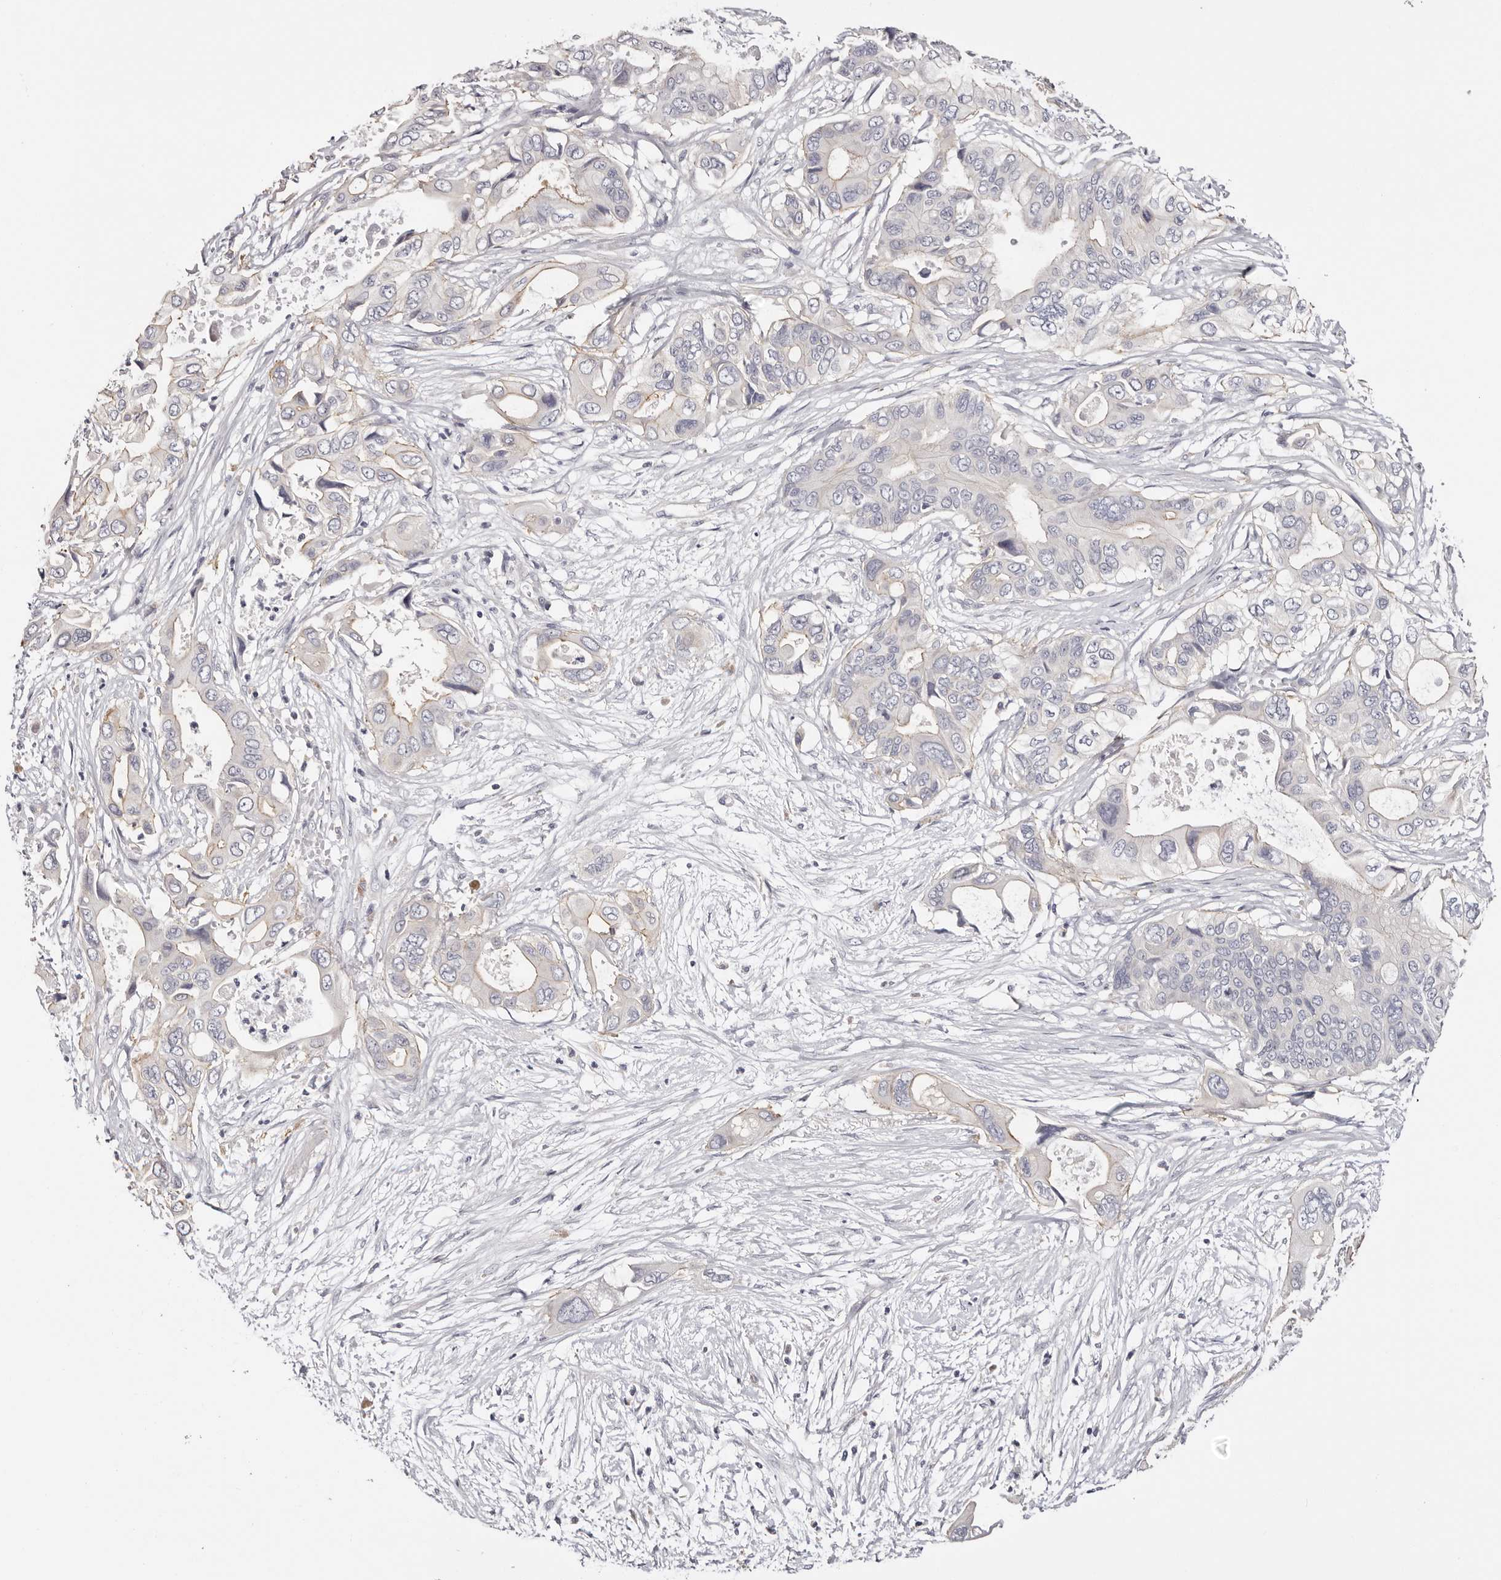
{"staining": {"intensity": "weak", "quantity": "25%-75%", "location": "cytoplasmic/membranous"}, "tissue": "pancreatic cancer", "cell_type": "Tumor cells", "image_type": "cancer", "snomed": [{"axis": "morphology", "description": "Adenocarcinoma, NOS"}, {"axis": "topography", "description": "Pancreas"}], "caption": "An image of pancreatic adenocarcinoma stained for a protein reveals weak cytoplasmic/membranous brown staining in tumor cells.", "gene": "ROM1", "patient": {"sex": "male", "age": 66}}